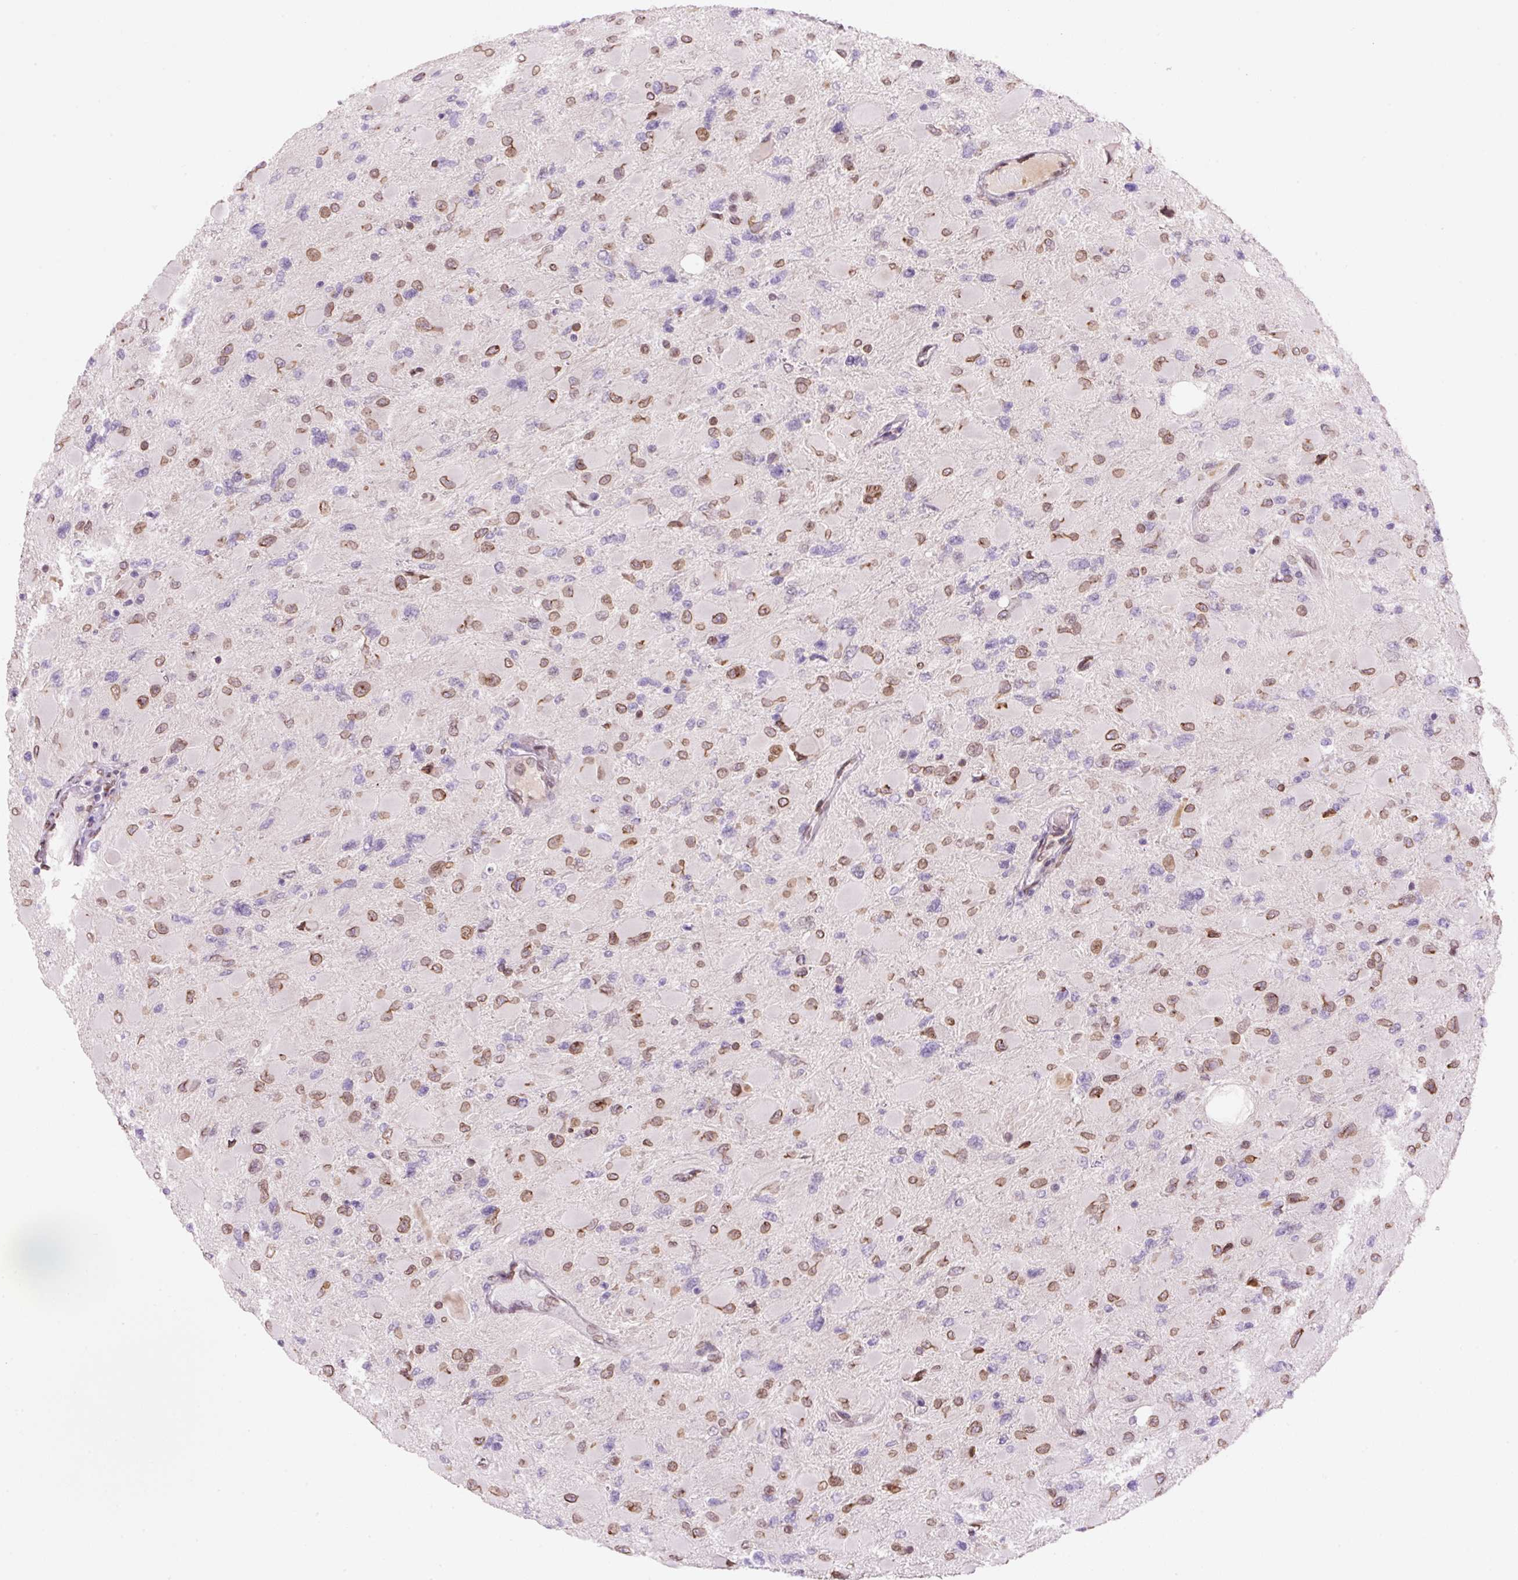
{"staining": {"intensity": "moderate", "quantity": "25%-75%", "location": "cytoplasmic/membranous,nuclear"}, "tissue": "glioma", "cell_type": "Tumor cells", "image_type": "cancer", "snomed": [{"axis": "morphology", "description": "Glioma, malignant, High grade"}, {"axis": "topography", "description": "Cerebral cortex"}], "caption": "Human glioma stained with a protein marker demonstrates moderate staining in tumor cells.", "gene": "ZNF224", "patient": {"sex": "female", "age": 36}}